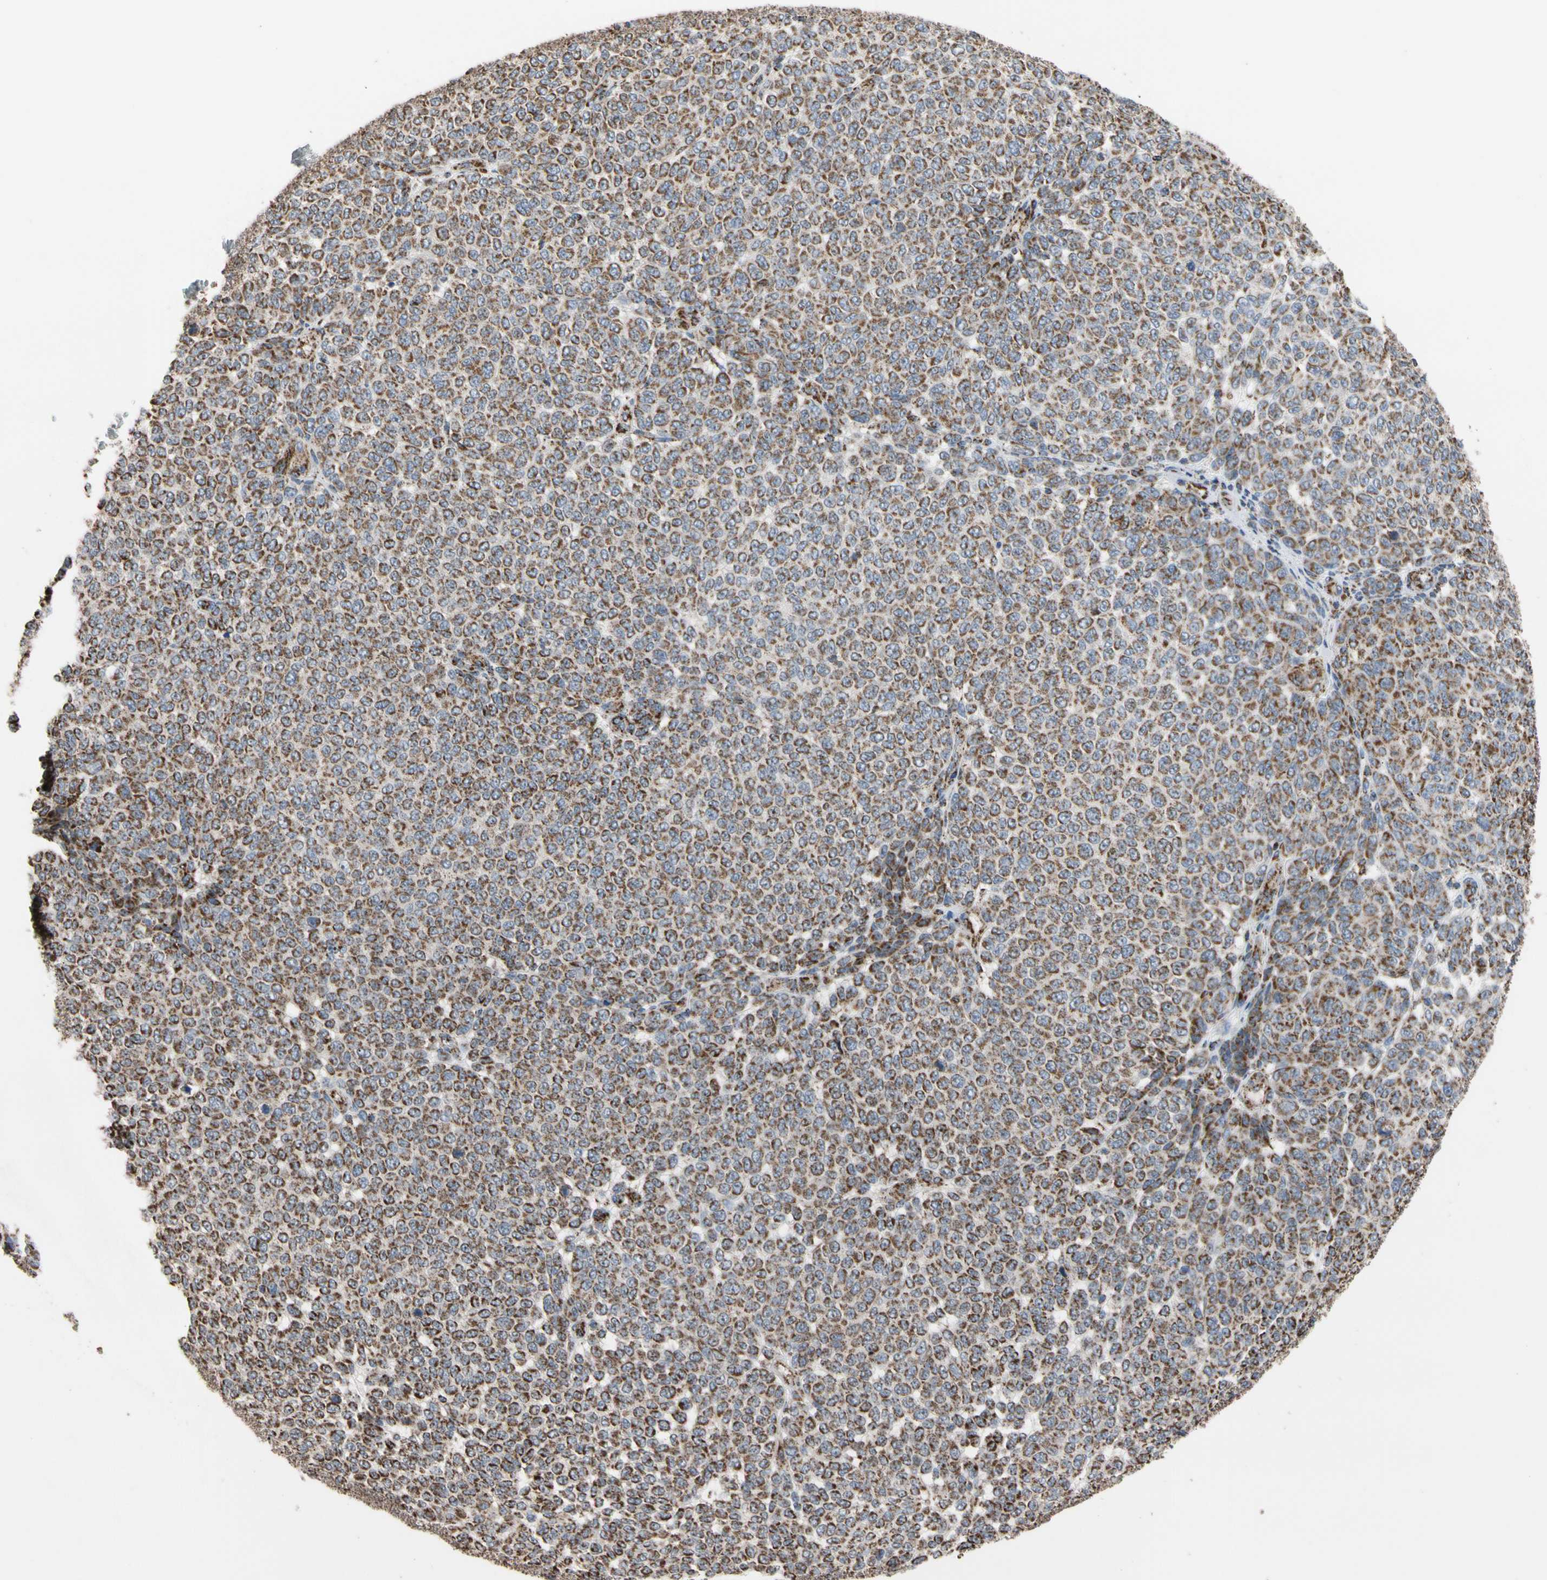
{"staining": {"intensity": "strong", "quantity": ">75%", "location": "cytoplasmic/membranous"}, "tissue": "melanoma", "cell_type": "Tumor cells", "image_type": "cancer", "snomed": [{"axis": "morphology", "description": "Malignant melanoma, NOS"}, {"axis": "topography", "description": "Skin"}], "caption": "High-magnification brightfield microscopy of melanoma stained with DAB (brown) and counterstained with hematoxylin (blue). tumor cells exhibit strong cytoplasmic/membranous staining is identified in approximately>75% of cells.", "gene": "FAM110B", "patient": {"sex": "male", "age": 59}}